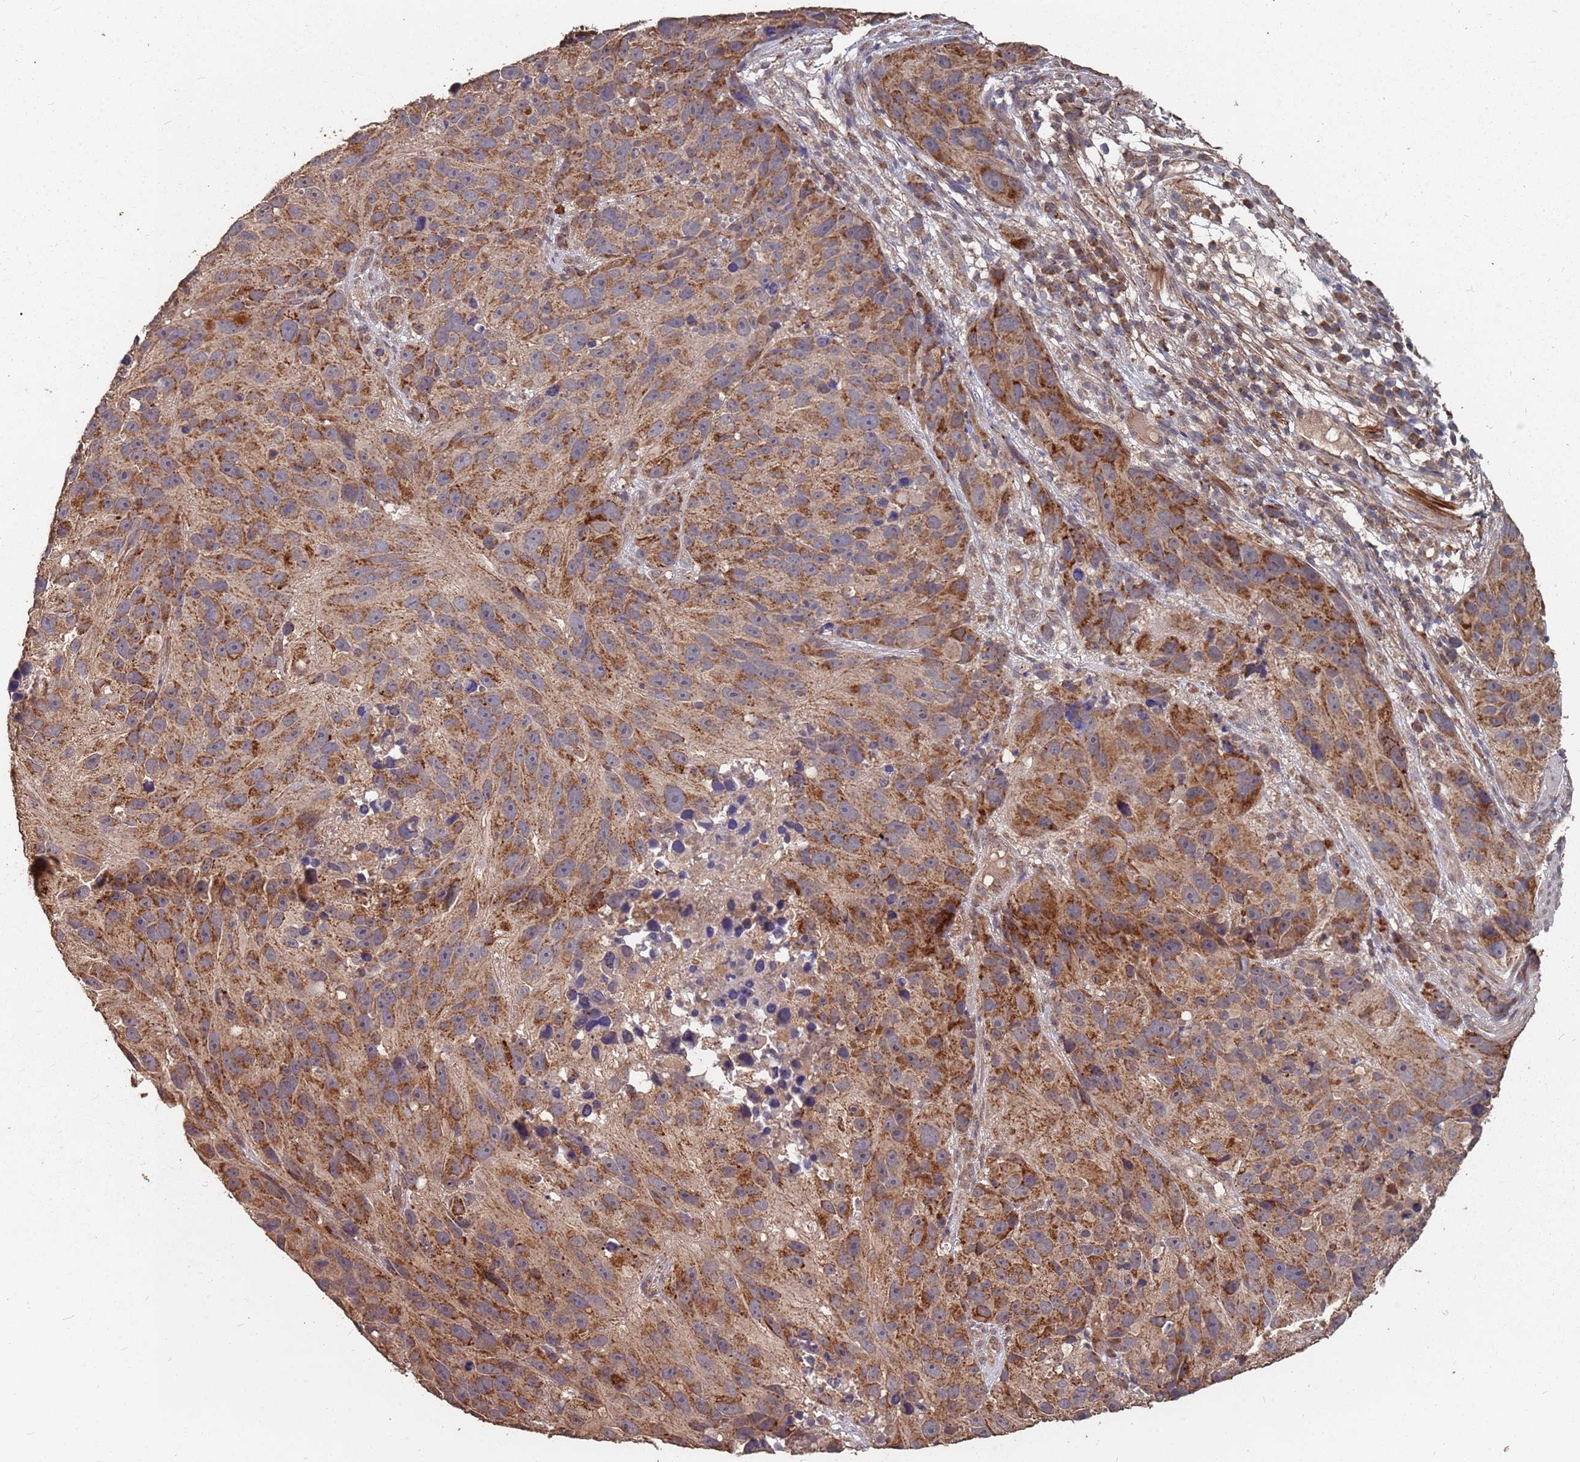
{"staining": {"intensity": "strong", "quantity": ">75%", "location": "cytoplasmic/membranous"}, "tissue": "melanoma", "cell_type": "Tumor cells", "image_type": "cancer", "snomed": [{"axis": "morphology", "description": "Malignant melanoma, NOS"}, {"axis": "topography", "description": "Skin"}], "caption": "Protein staining demonstrates strong cytoplasmic/membranous expression in about >75% of tumor cells in melanoma.", "gene": "PRORP", "patient": {"sex": "male", "age": 84}}